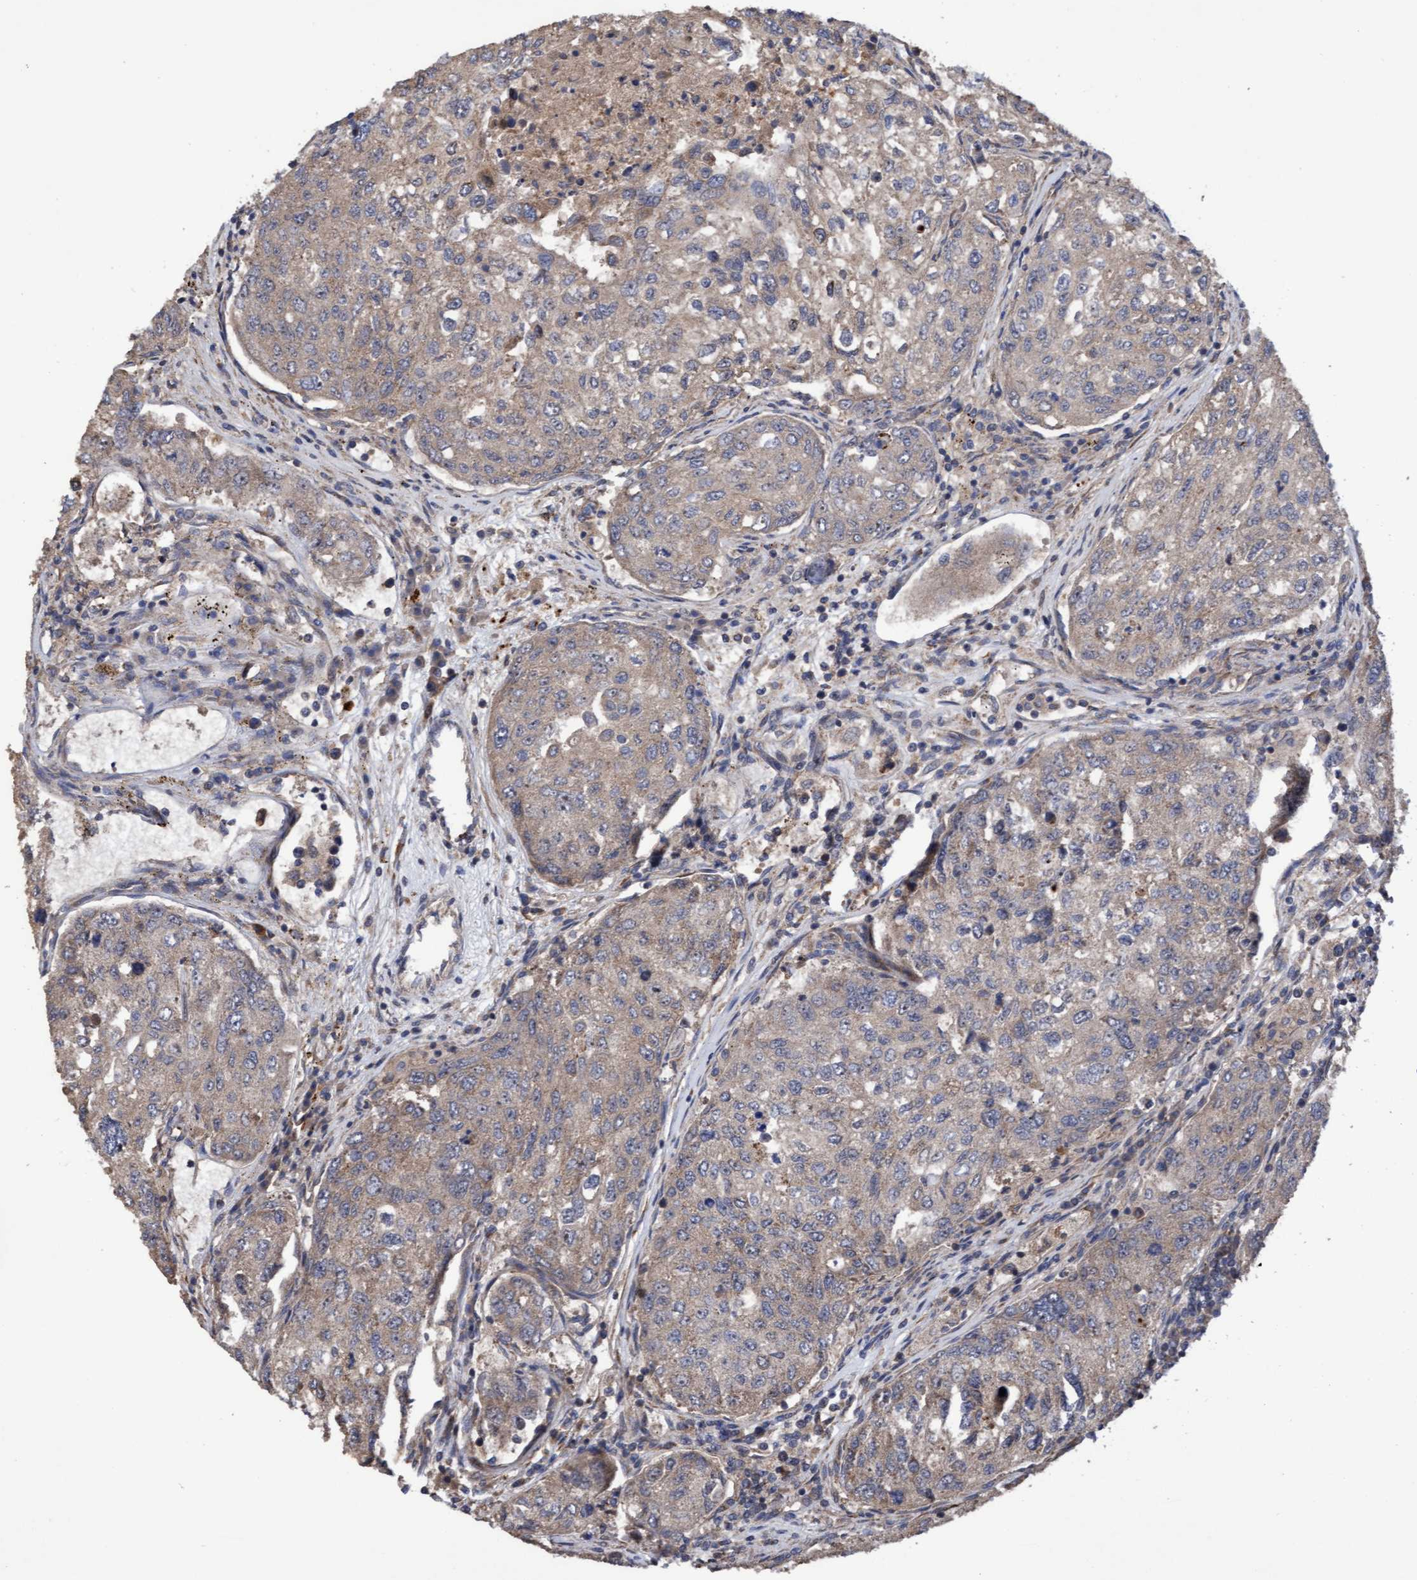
{"staining": {"intensity": "weak", "quantity": ">75%", "location": "cytoplasmic/membranous"}, "tissue": "urothelial cancer", "cell_type": "Tumor cells", "image_type": "cancer", "snomed": [{"axis": "morphology", "description": "Urothelial carcinoma, High grade"}, {"axis": "topography", "description": "Lymph node"}, {"axis": "topography", "description": "Urinary bladder"}], "caption": "High-magnification brightfield microscopy of urothelial cancer stained with DAB (brown) and counterstained with hematoxylin (blue). tumor cells exhibit weak cytoplasmic/membranous staining is appreciated in about>75% of cells.", "gene": "ELP5", "patient": {"sex": "male", "age": 51}}